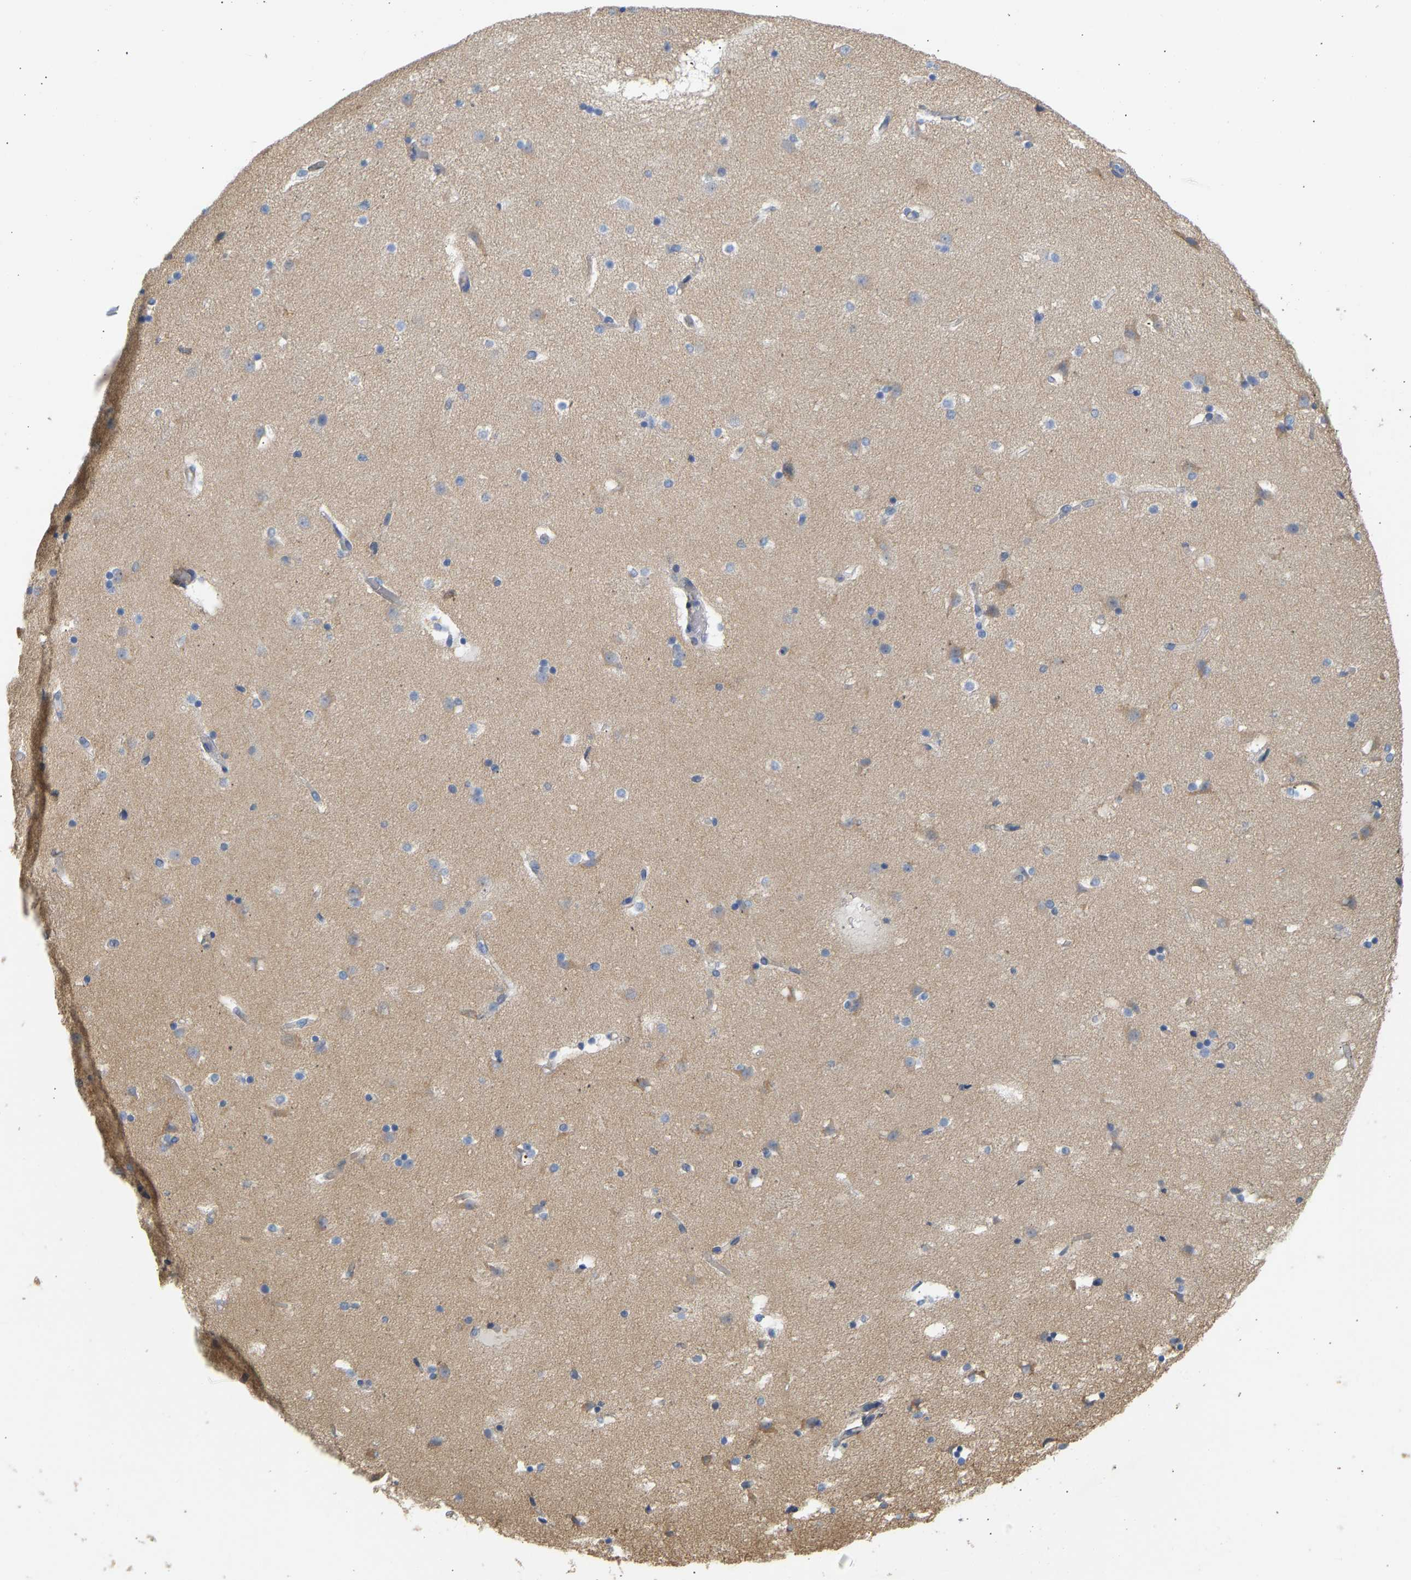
{"staining": {"intensity": "weak", "quantity": "<25%", "location": "cytoplasmic/membranous"}, "tissue": "caudate", "cell_type": "Glial cells", "image_type": "normal", "snomed": [{"axis": "morphology", "description": "Normal tissue, NOS"}, {"axis": "topography", "description": "Lateral ventricle wall"}], "caption": "This image is of unremarkable caudate stained with immunohistochemistry (IHC) to label a protein in brown with the nuclei are counter-stained blue. There is no expression in glial cells.", "gene": "BVES", "patient": {"sex": "male", "age": 45}}